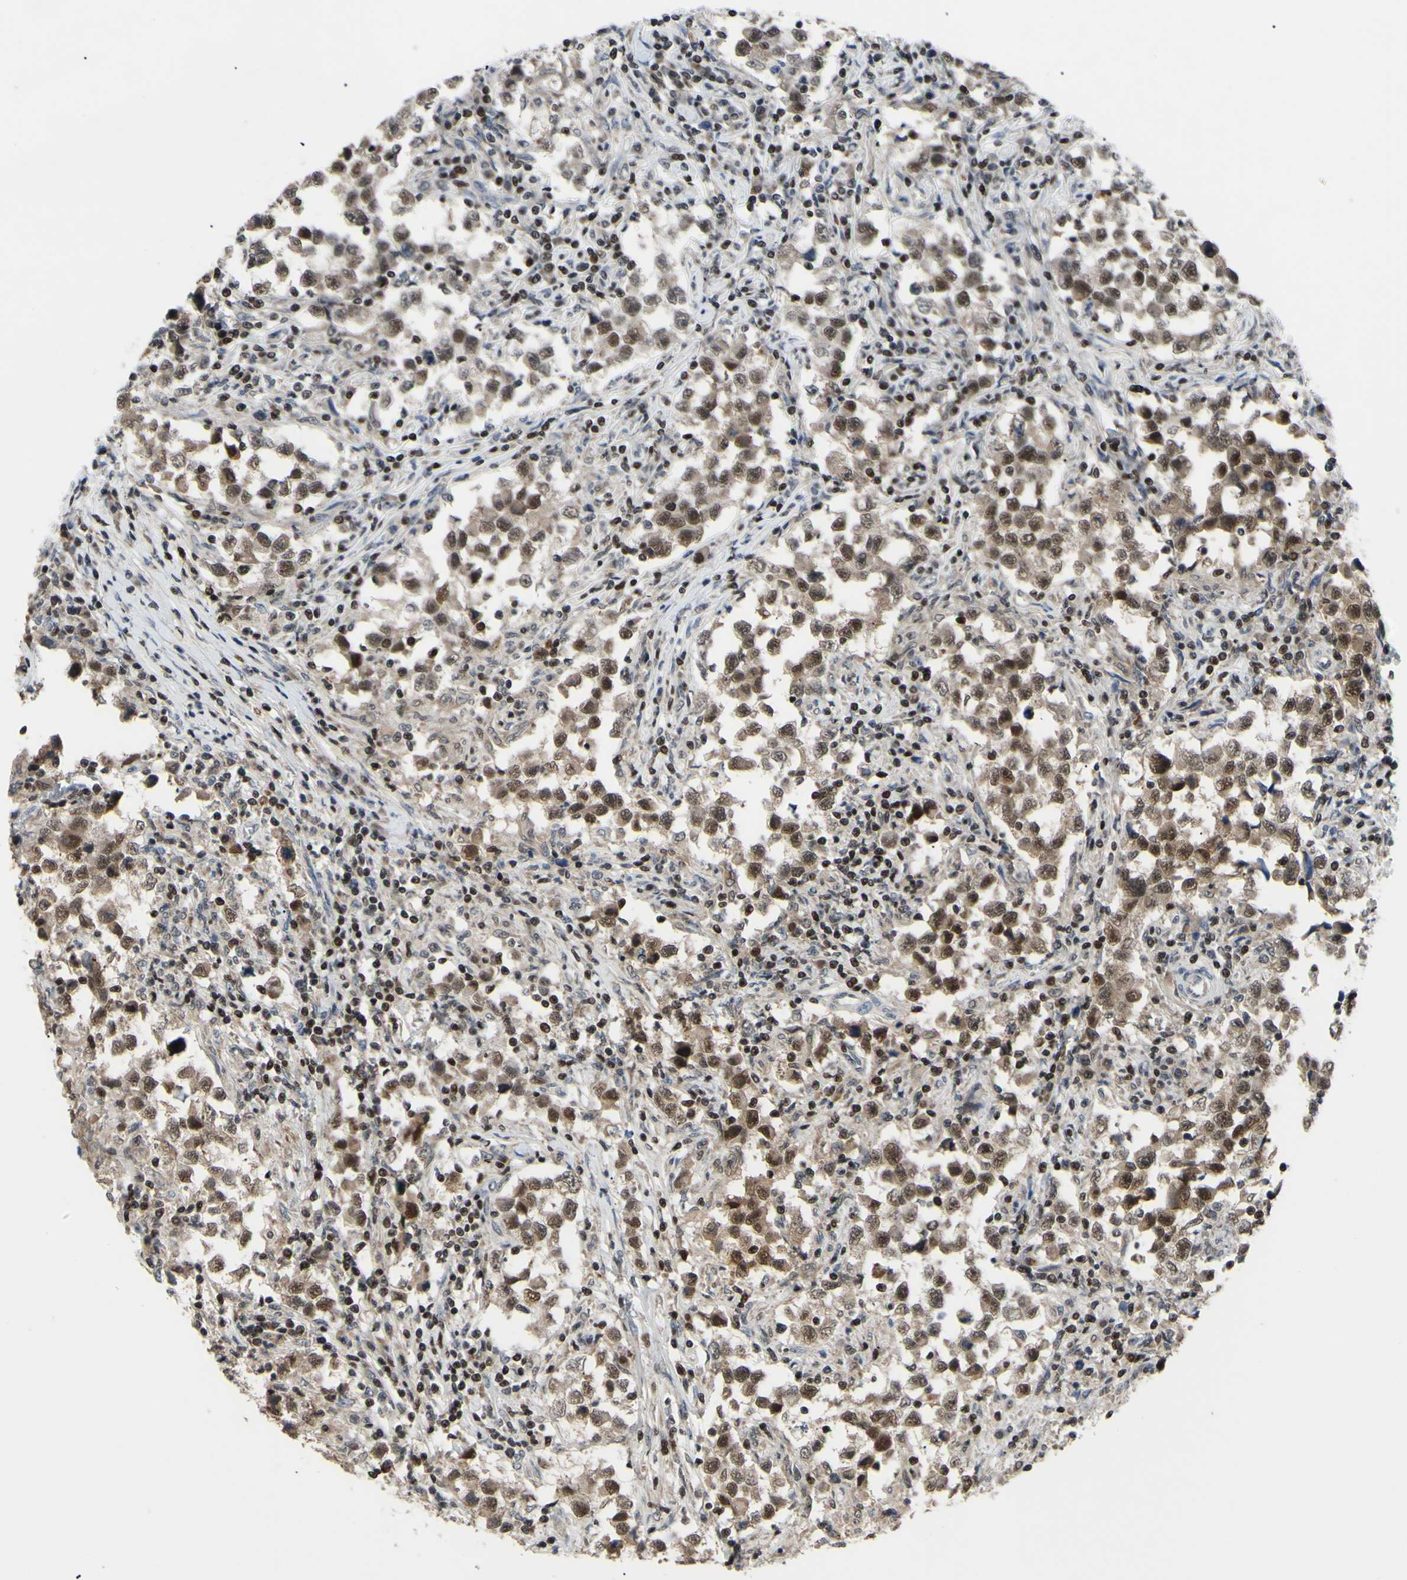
{"staining": {"intensity": "moderate", "quantity": "25%-75%", "location": "cytoplasmic/membranous,nuclear"}, "tissue": "testis cancer", "cell_type": "Tumor cells", "image_type": "cancer", "snomed": [{"axis": "morphology", "description": "Carcinoma, Embryonal, NOS"}, {"axis": "topography", "description": "Testis"}], "caption": "Tumor cells demonstrate moderate cytoplasmic/membranous and nuclear staining in approximately 25%-75% of cells in testis embryonal carcinoma.", "gene": "SP4", "patient": {"sex": "male", "age": 21}}